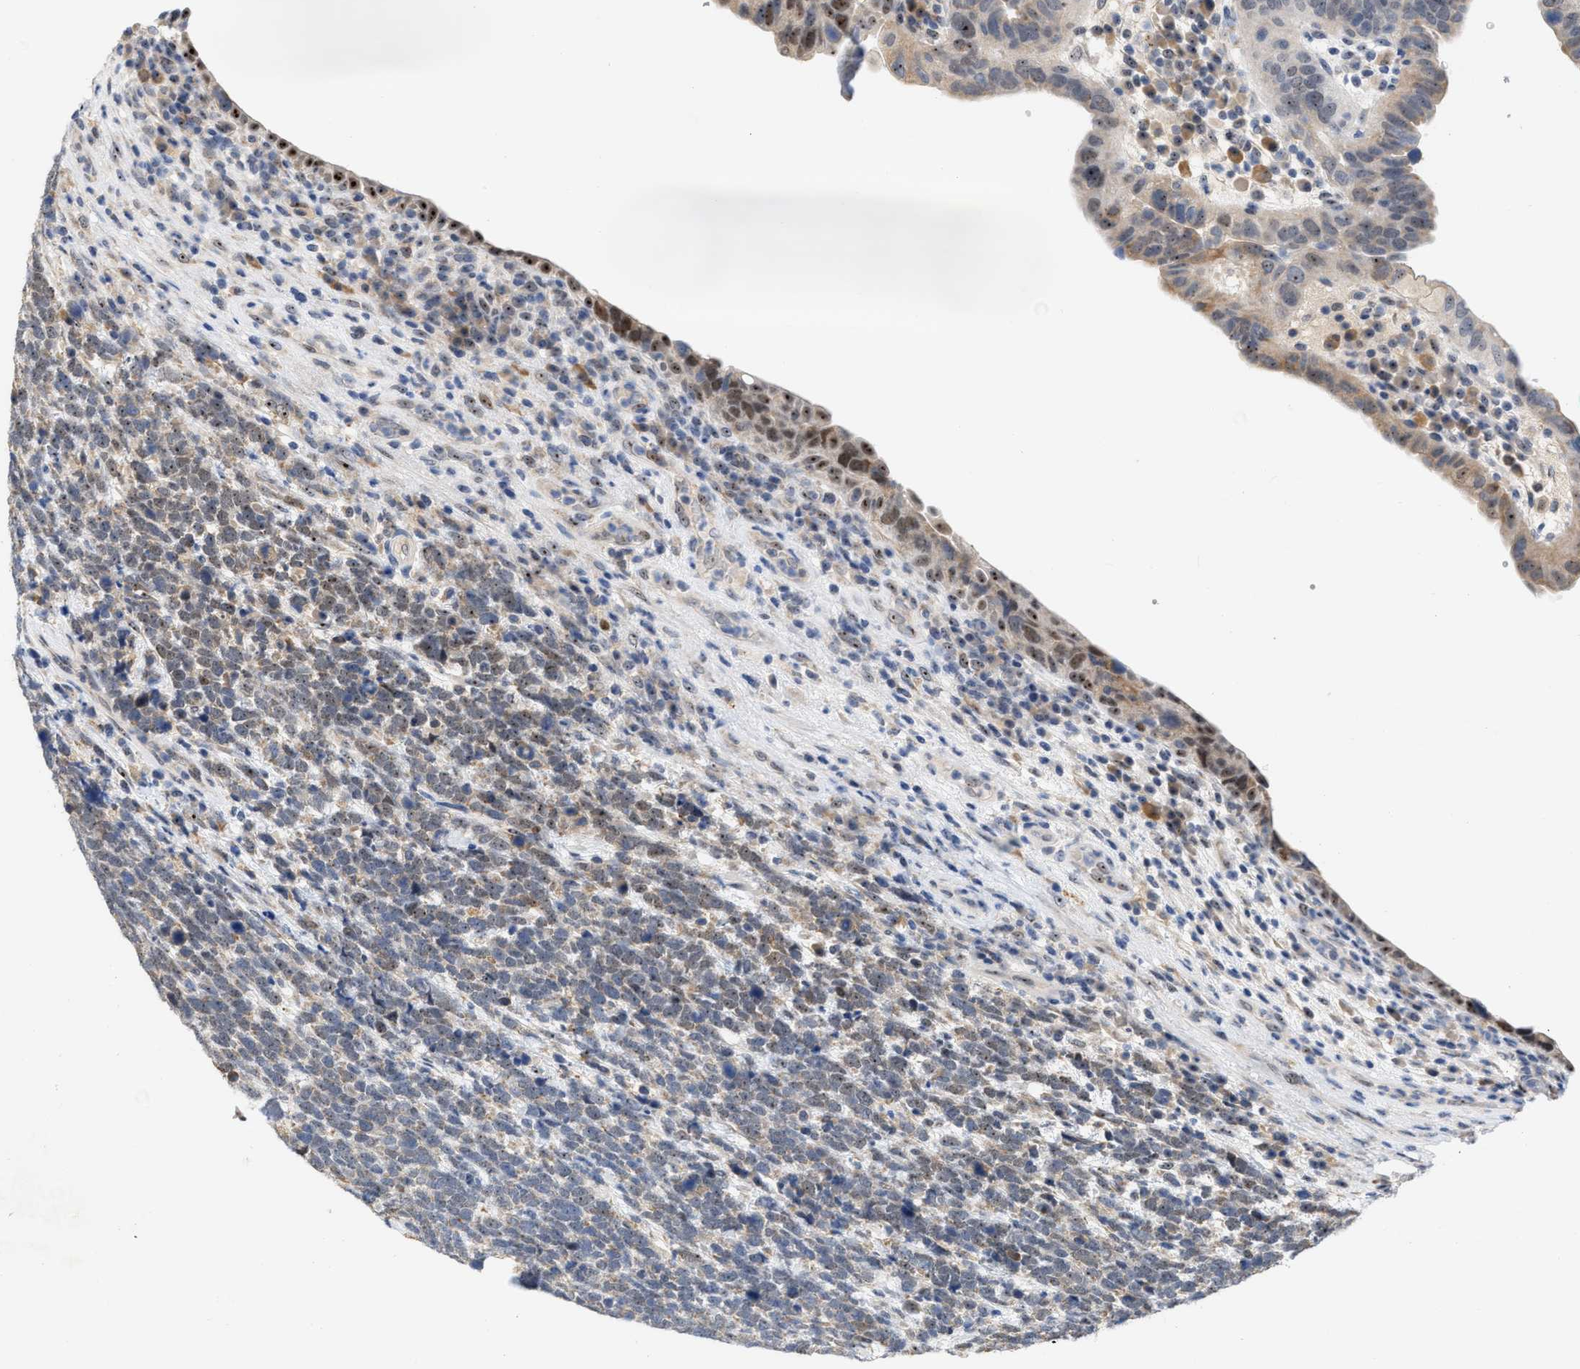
{"staining": {"intensity": "moderate", "quantity": "25%-75%", "location": "nuclear"}, "tissue": "urothelial cancer", "cell_type": "Tumor cells", "image_type": "cancer", "snomed": [{"axis": "morphology", "description": "Urothelial carcinoma, High grade"}, {"axis": "topography", "description": "Urinary bladder"}], "caption": "A high-resolution micrograph shows IHC staining of urothelial carcinoma (high-grade), which demonstrates moderate nuclear staining in about 25%-75% of tumor cells.", "gene": "ELAC2", "patient": {"sex": "female", "age": 82}}